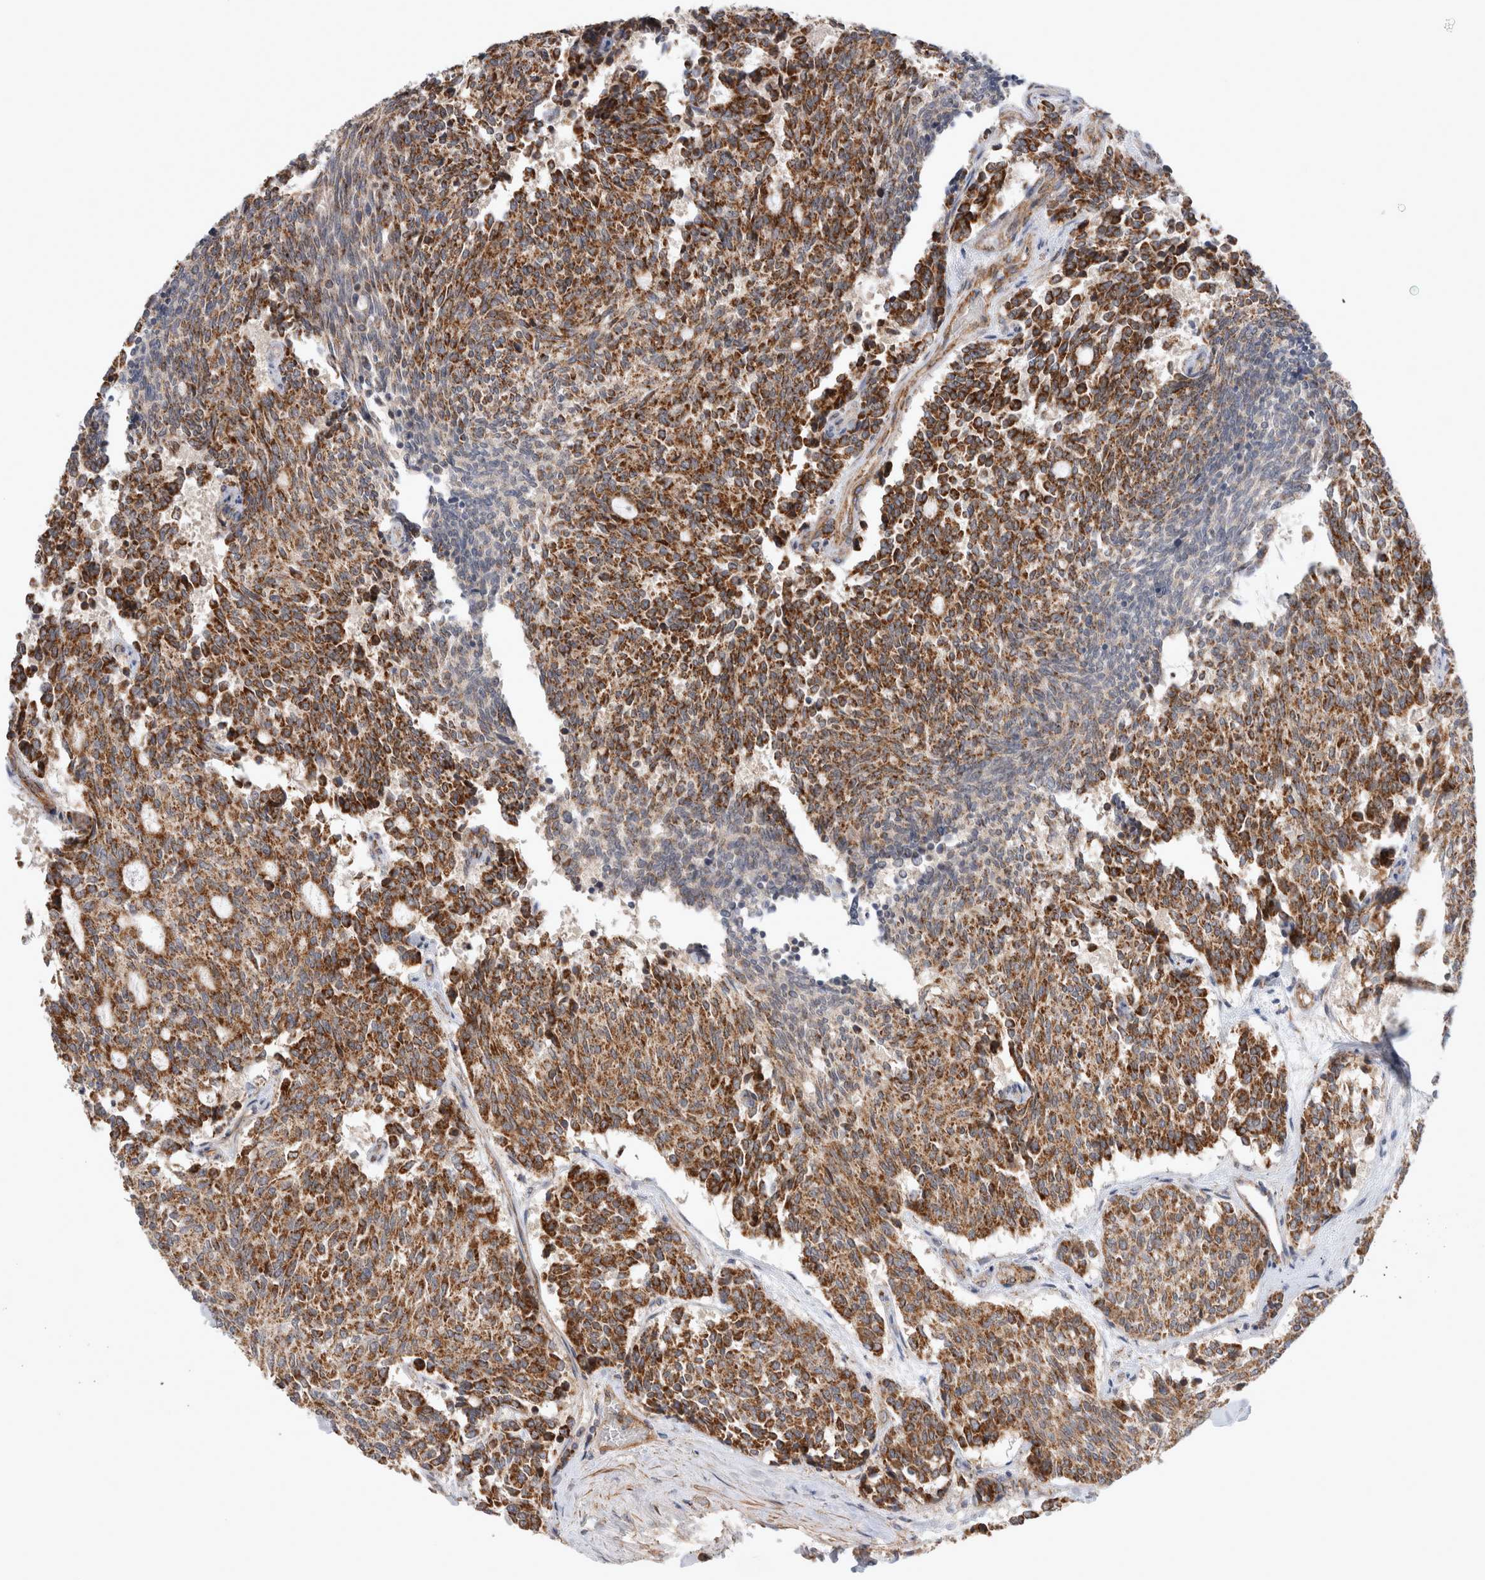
{"staining": {"intensity": "strong", "quantity": ">75%", "location": "cytoplasmic/membranous"}, "tissue": "carcinoid", "cell_type": "Tumor cells", "image_type": "cancer", "snomed": [{"axis": "morphology", "description": "Carcinoid, malignant, NOS"}, {"axis": "topography", "description": "Pancreas"}], "caption": "Tumor cells display high levels of strong cytoplasmic/membranous expression in approximately >75% of cells in carcinoid (malignant). (DAB = brown stain, brightfield microscopy at high magnification).", "gene": "MRPS28", "patient": {"sex": "female", "age": 54}}